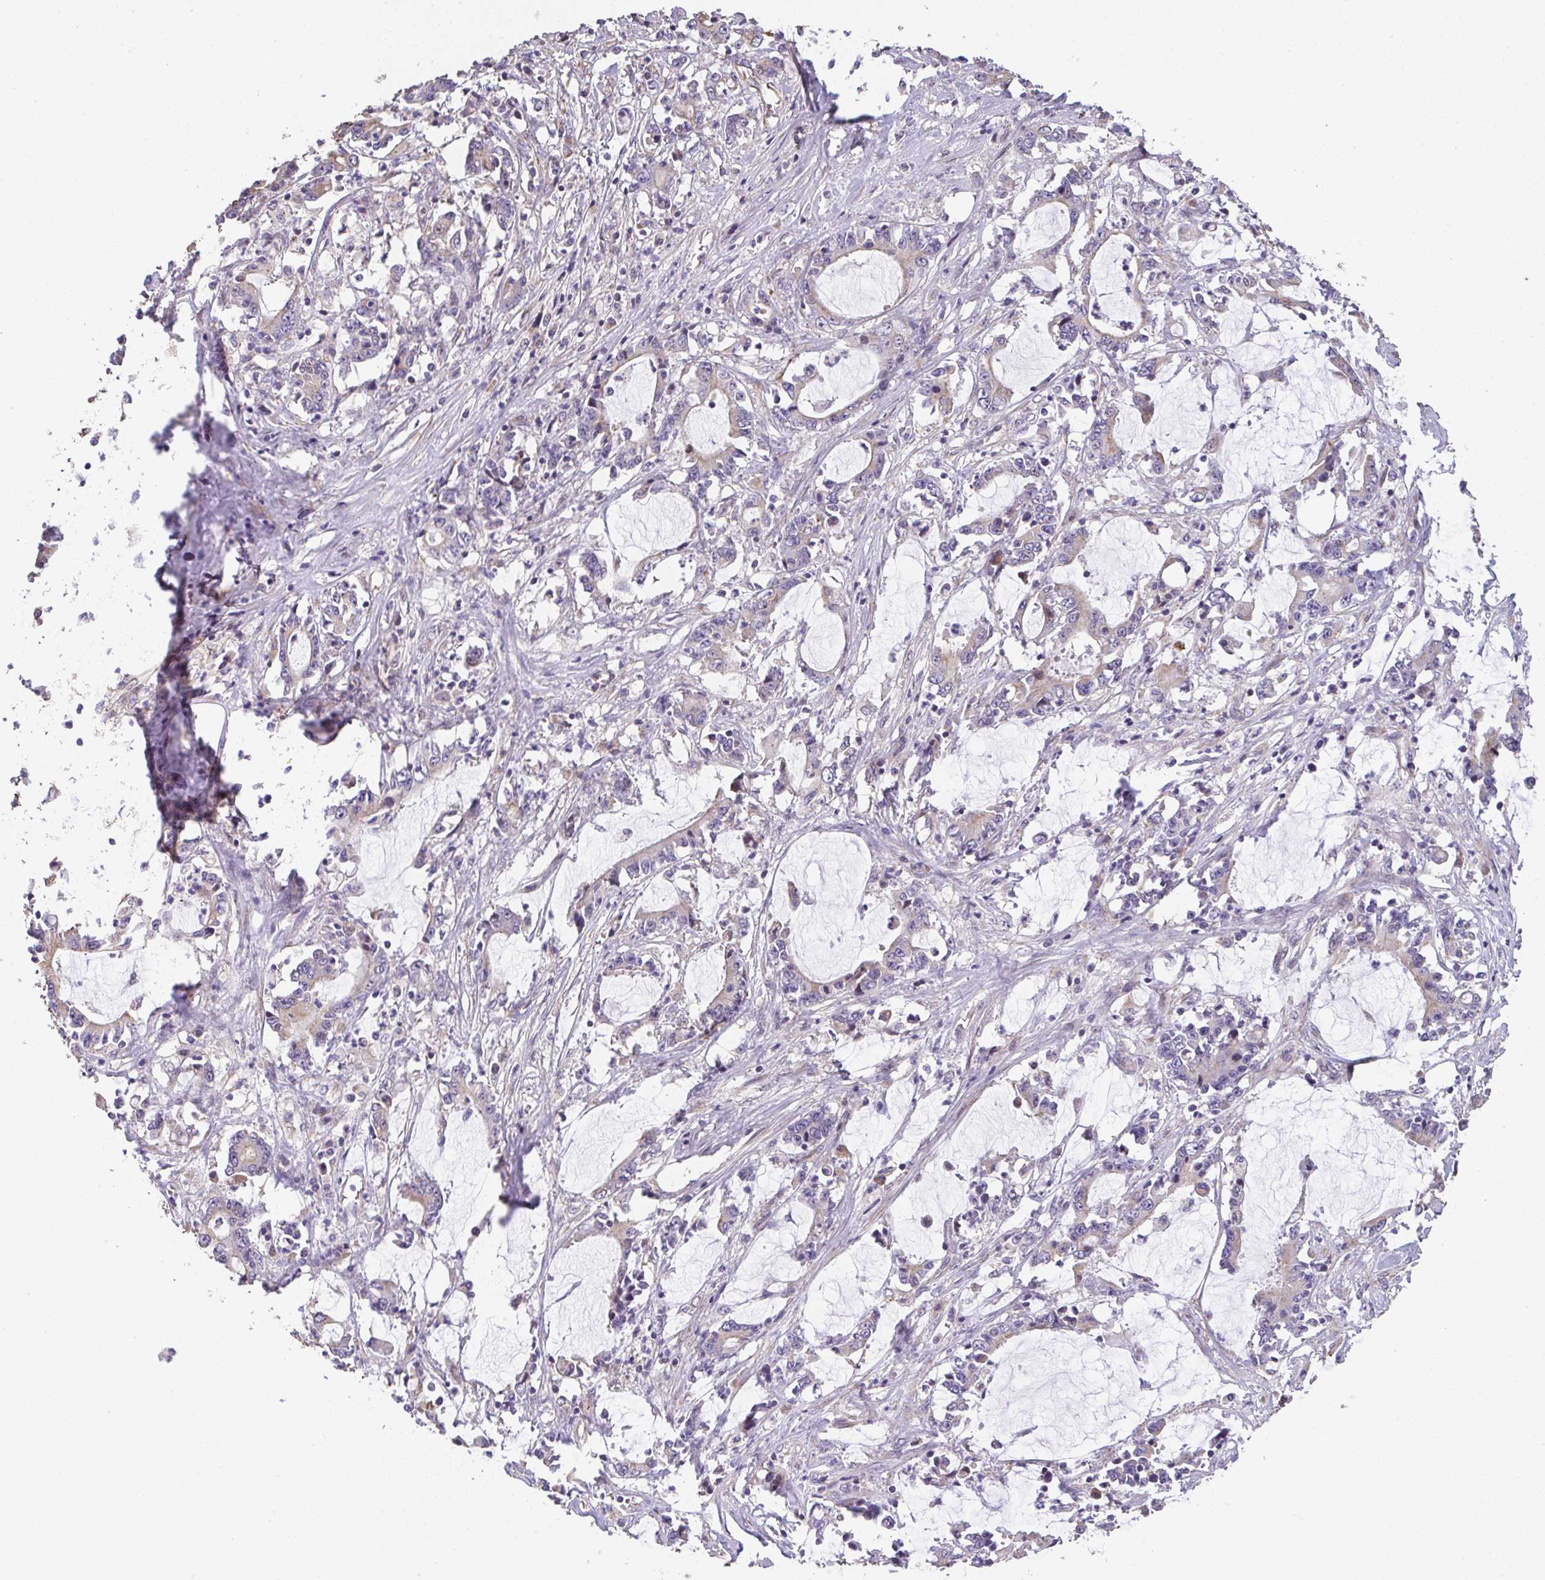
{"staining": {"intensity": "negative", "quantity": "none", "location": "none"}, "tissue": "stomach cancer", "cell_type": "Tumor cells", "image_type": "cancer", "snomed": [{"axis": "morphology", "description": "Adenocarcinoma, NOS"}, {"axis": "topography", "description": "Stomach, upper"}], "caption": "Immunohistochemical staining of human stomach cancer (adenocarcinoma) displays no significant staining in tumor cells. (Stains: DAB (3,3'-diaminobenzidine) immunohistochemistry (IHC) with hematoxylin counter stain, Microscopy: brightfield microscopy at high magnification).", "gene": "RUNDC3B", "patient": {"sex": "male", "age": 68}}